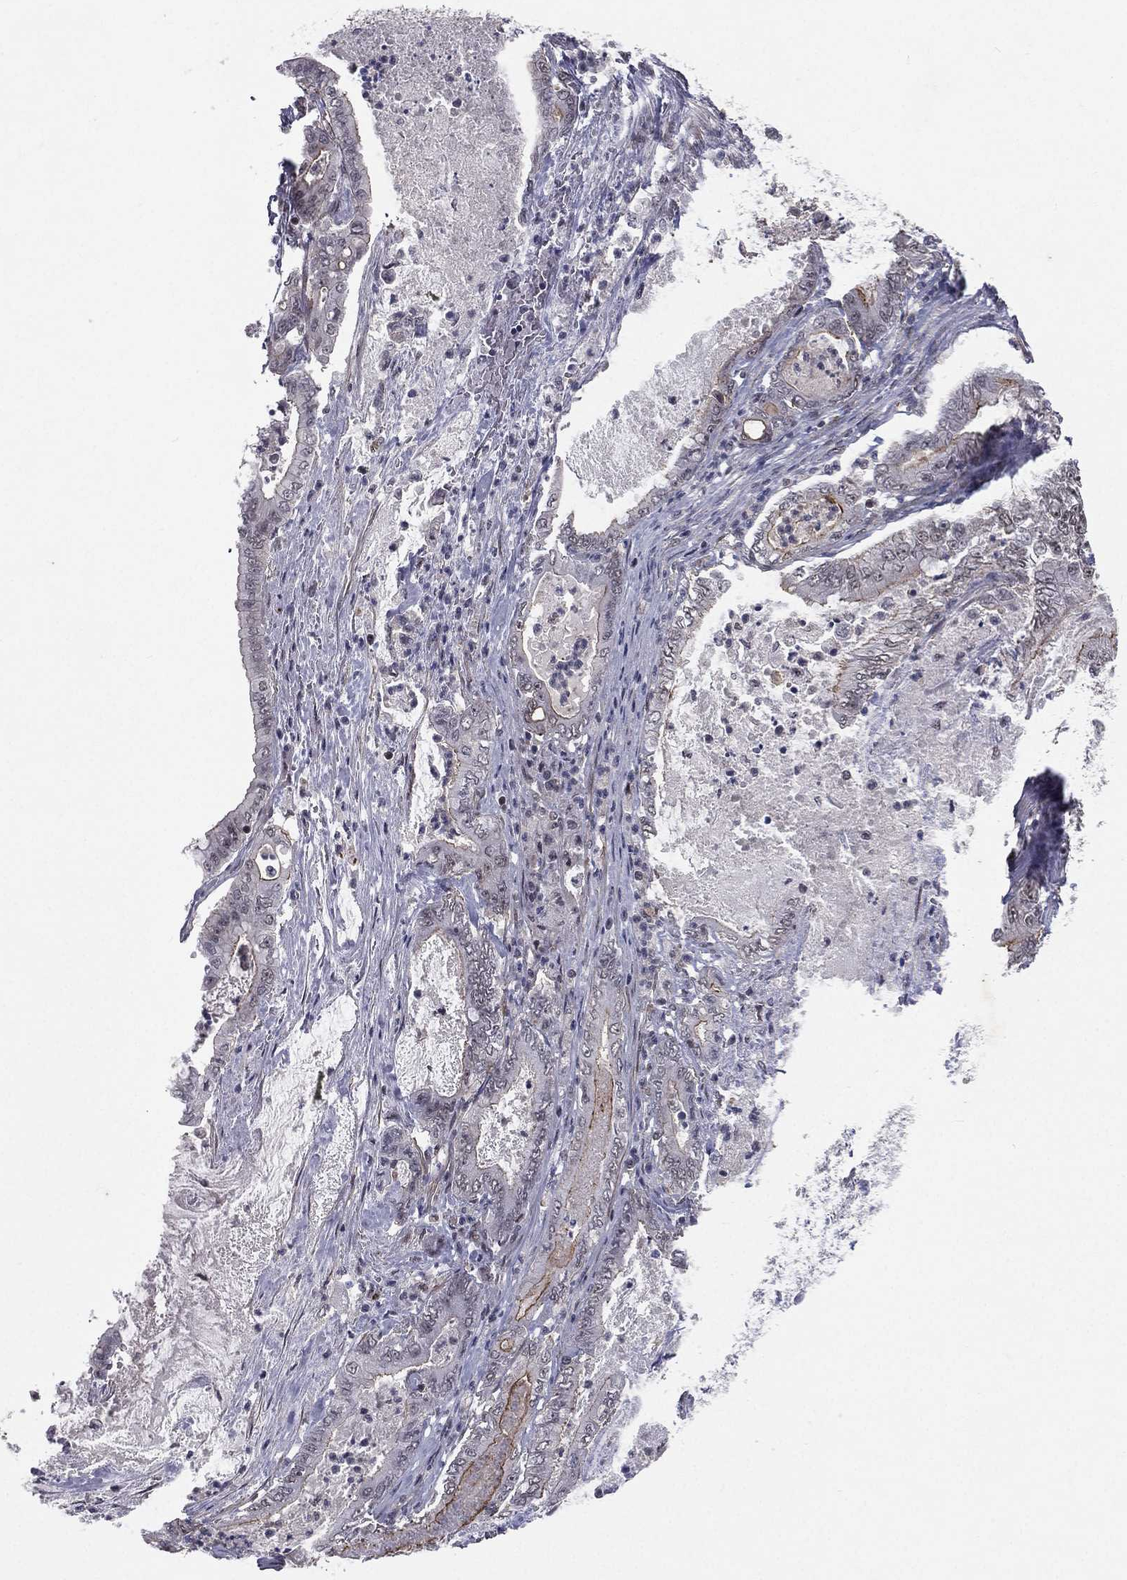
{"staining": {"intensity": "moderate", "quantity": "<25%", "location": "cytoplasmic/membranous"}, "tissue": "pancreatic cancer", "cell_type": "Tumor cells", "image_type": "cancer", "snomed": [{"axis": "morphology", "description": "Adenocarcinoma, NOS"}, {"axis": "topography", "description": "Pancreas"}], "caption": "Protein staining by IHC reveals moderate cytoplasmic/membranous staining in approximately <25% of tumor cells in pancreatic cancer (adenocarcinoma).", "gene": "MORC2", "patient": {"sex": "male", "age": 71}}